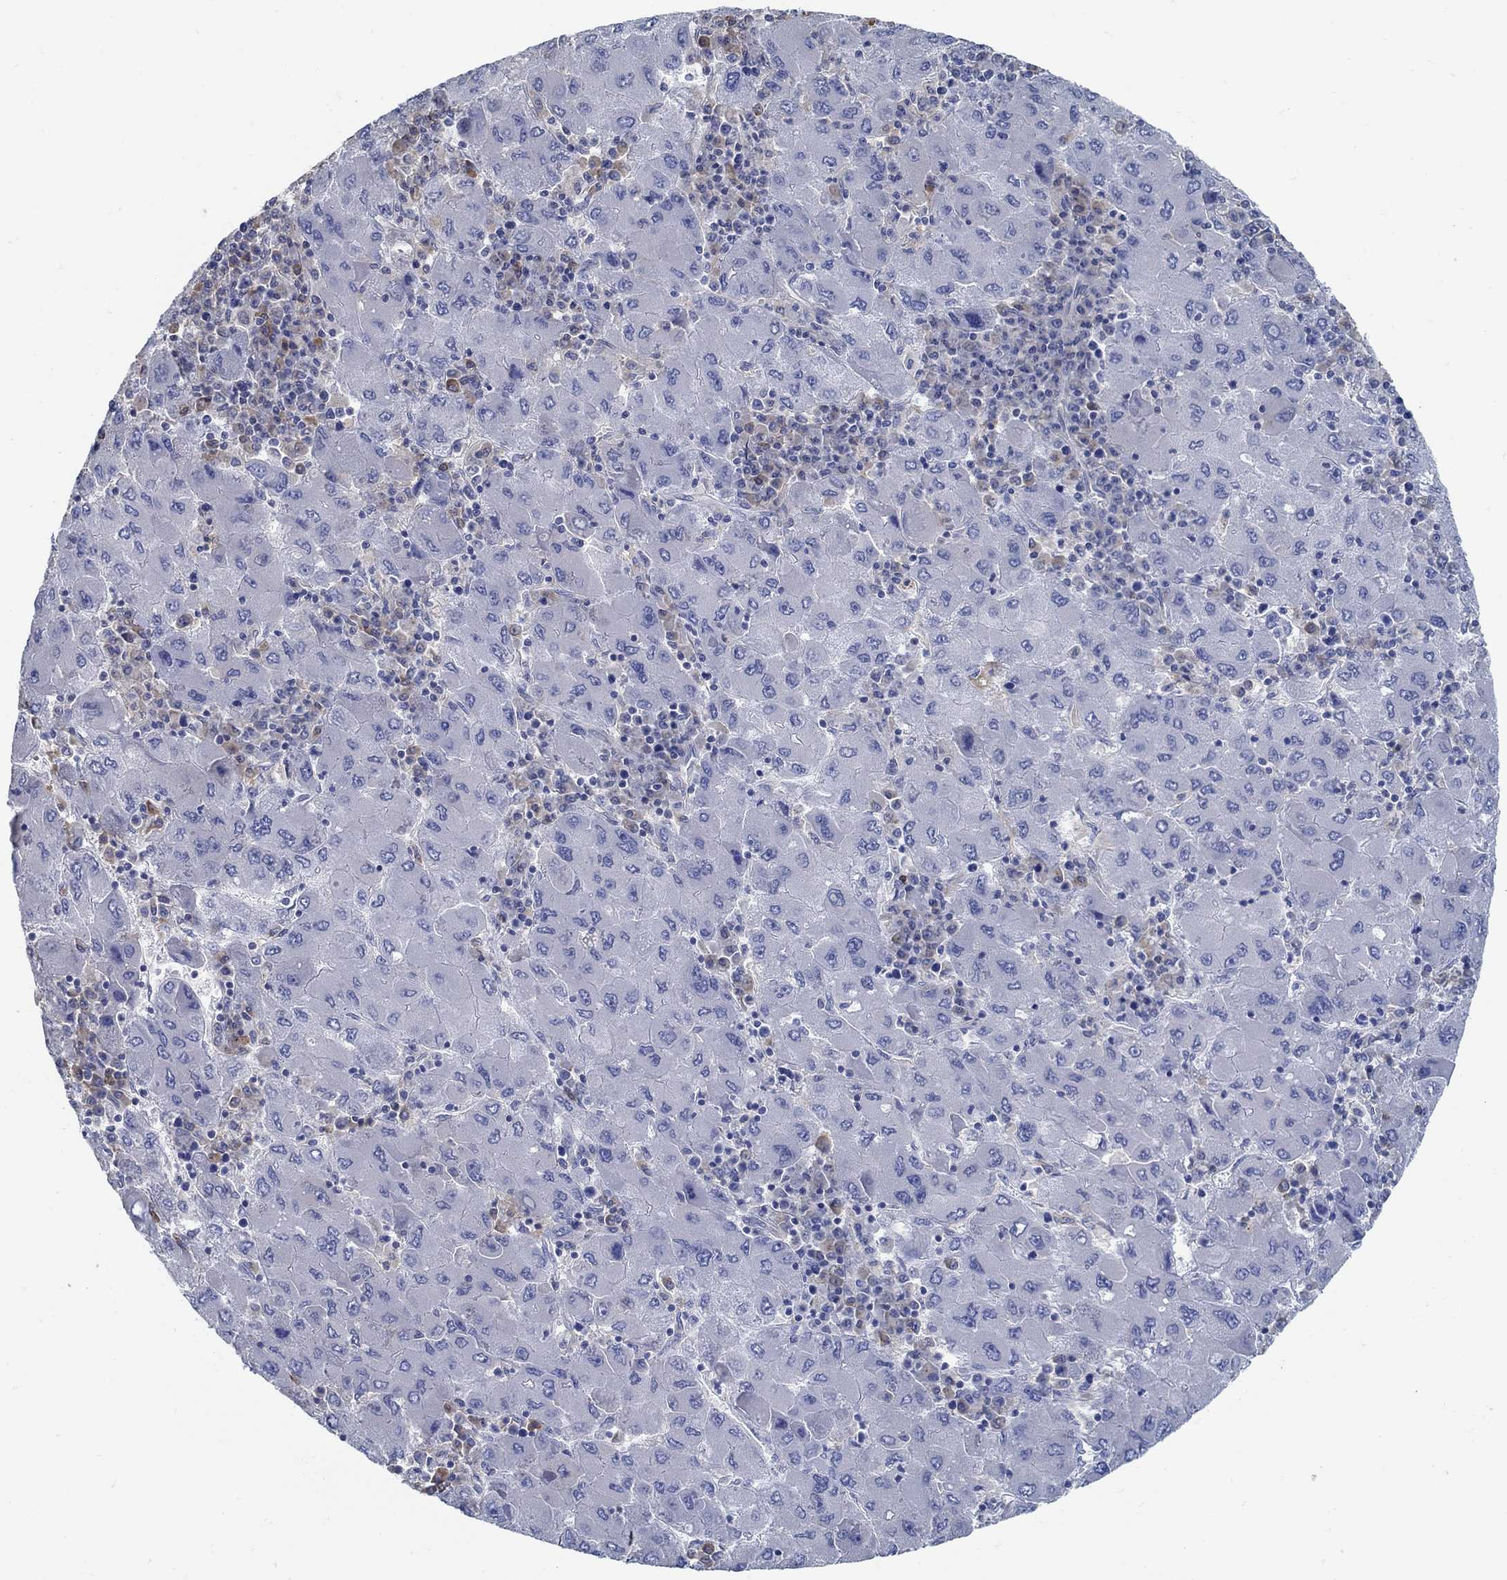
{"staining": {"intensity": "negative", "quantity": "none", "location": "none"}, "tissue": "liver cancer", "cell_type": "Tumor cells", "image_type": "cancer", "snomed": [{"axis": "morphology", "description": "Carcinoma, Hepatocellular, NOS"}, {"axis": "topography", "description": "Liver"}], "caption": "Immunohistochemistry of liver cancer demonstrates no positivity in tumor cells.", "gene": "PCDH11X", "patient": {"sex": "male", "age": 75}}